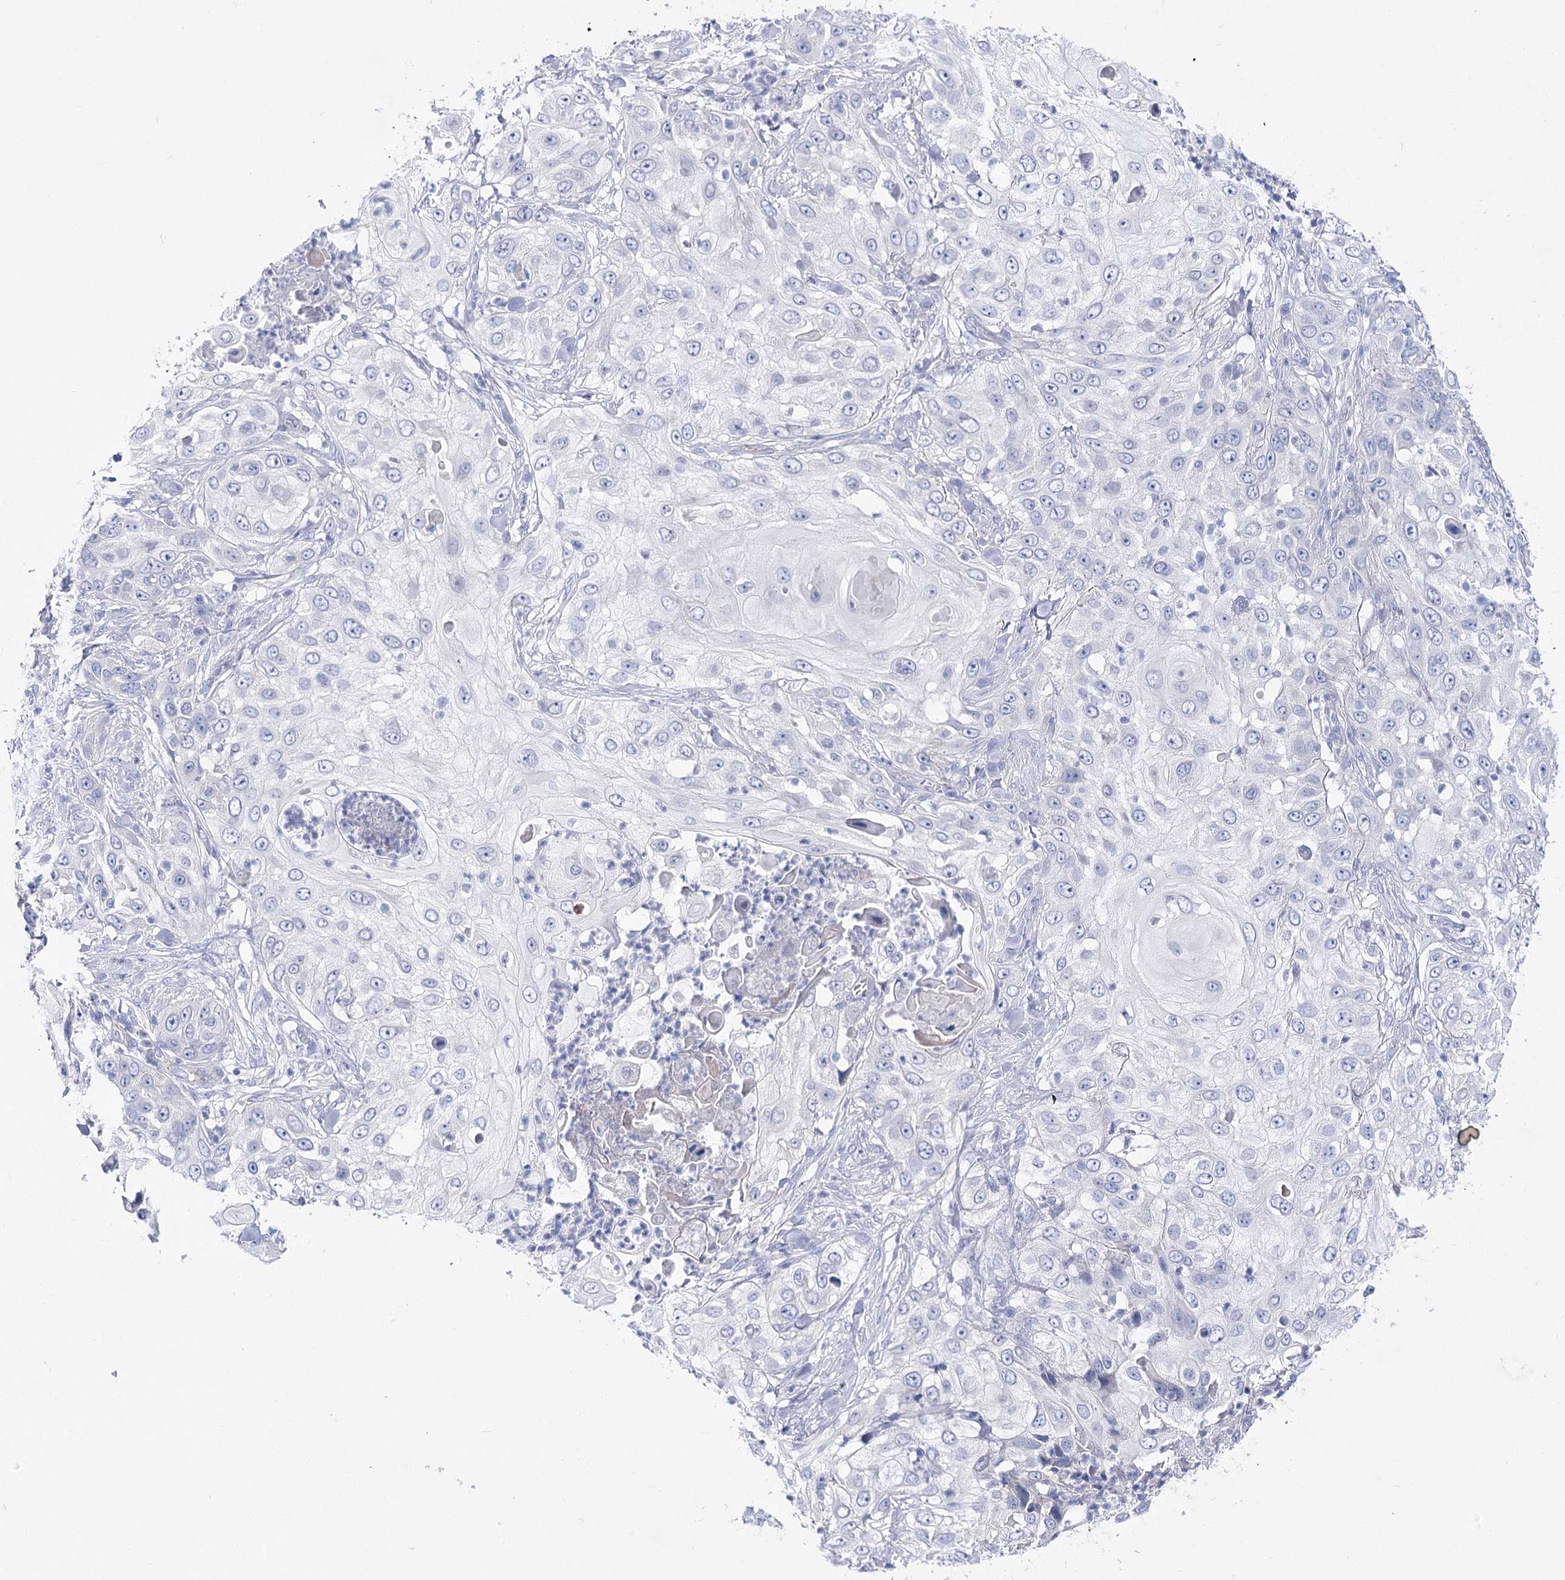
{"staining": {"intensity": "negative", "quantity": "none", "location": "none"}, "tissue": "skin cancer", "cell_type": "Tumor cells", "image_type": "cancer", "snomed": [{"axis": "morphology", "description": "Squamous cell carcinoma, NOS"}, {"axis": "topography", "description": "Skin"}], "caption": "This is an immunohistochemistry histopathology image of squamous cell carcinoma (skin). There is no staining in tumor cells.", "gene": "NRAP", "patient": {"sex": "female", "age": 44}}